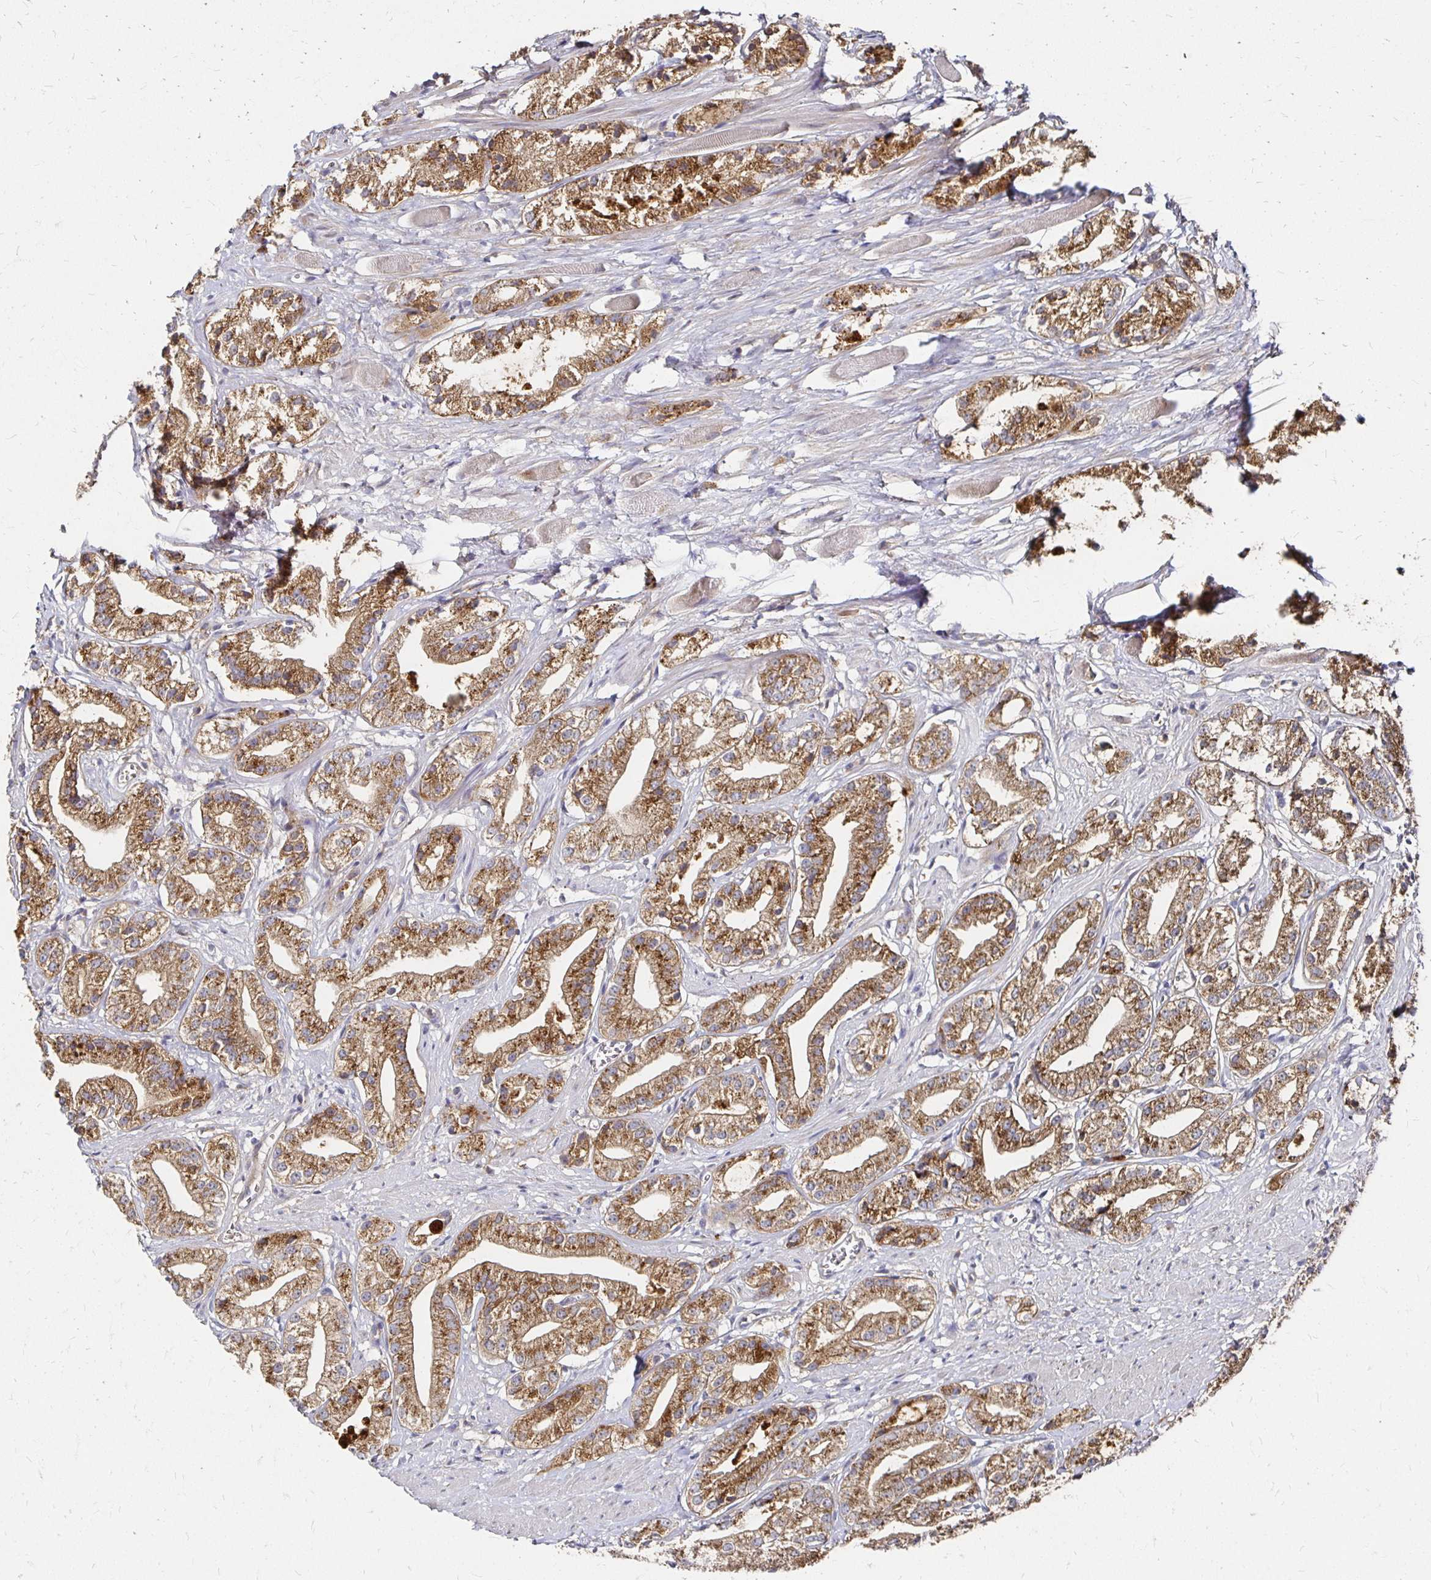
{"staining": {"intensity": "moderate", "quantity": ">75%", "location": "cytoplasmic/membranous"}, "tissue": "prostate cancer", "cell_type": "Tumor cells", "image_type": "cancer", "snomed": [{"axis": "morphology", "description": "Adenocarcinoma, Low grade"}, {"axis": "topography", "description": "Prostate"}], "caption": "Protein staining exhibits moderate cytoplasmic/membranous positivity in approximately >75% of tumor cells in prostate cancer.", "gene": "NCSTN", "patient": {"sex": "male", "age": 69}}